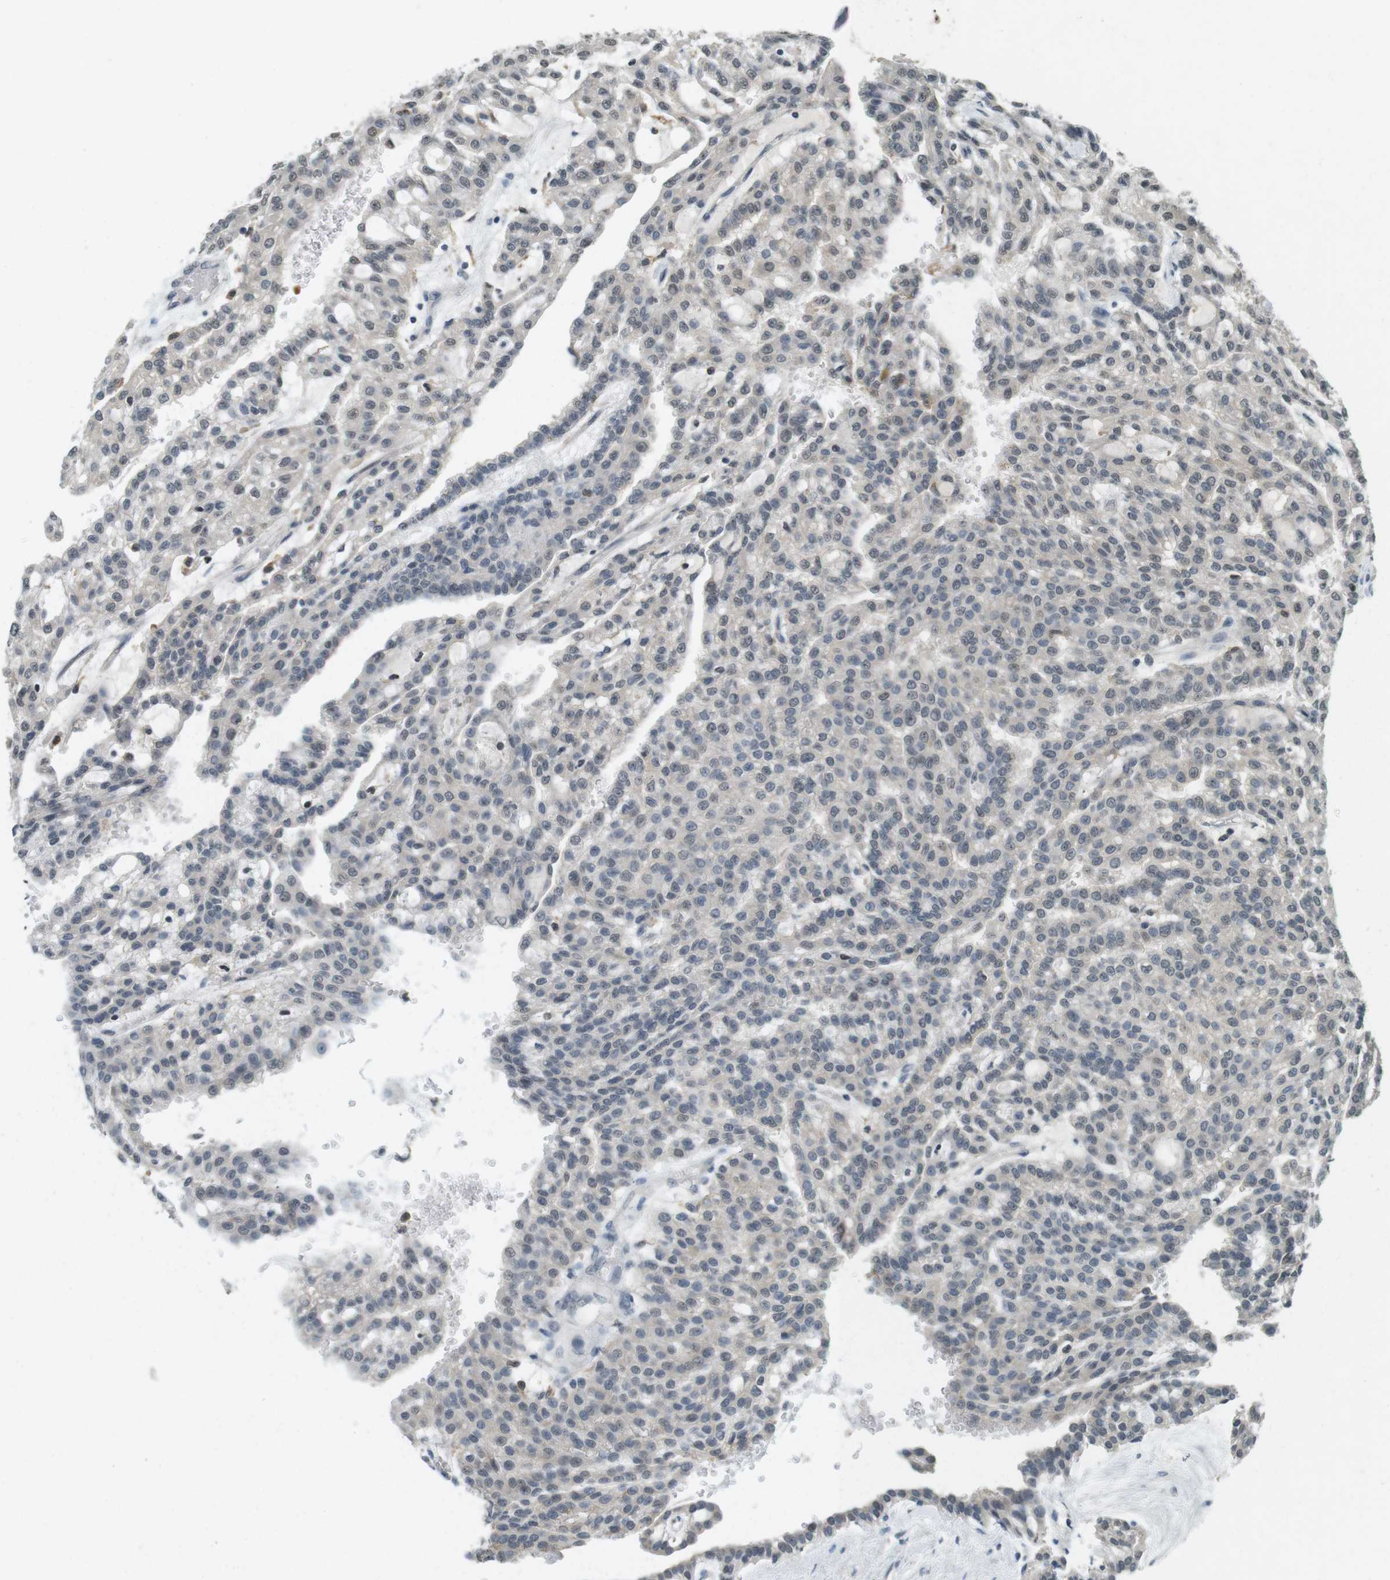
{"staining": {"intensity": "weak", "quantity": "<25%", "location": "nuclear"}, "tissue": "renal cancer", "cell_type": "Tumor cells", "image_type": "cancer", "snomed": [{"axis": "morphology", "description": "Adenocarcinoma, NOS"}, {"axis": "topography", "description": "Kidney"}], "caption": "This is an immunohistochemistry (IHC) micrograph of human adenocarcinoma (renal). There is no positivity in tumor cells.", "gene": "CDK14", "patient": {"sex": "male", "age": 63}}